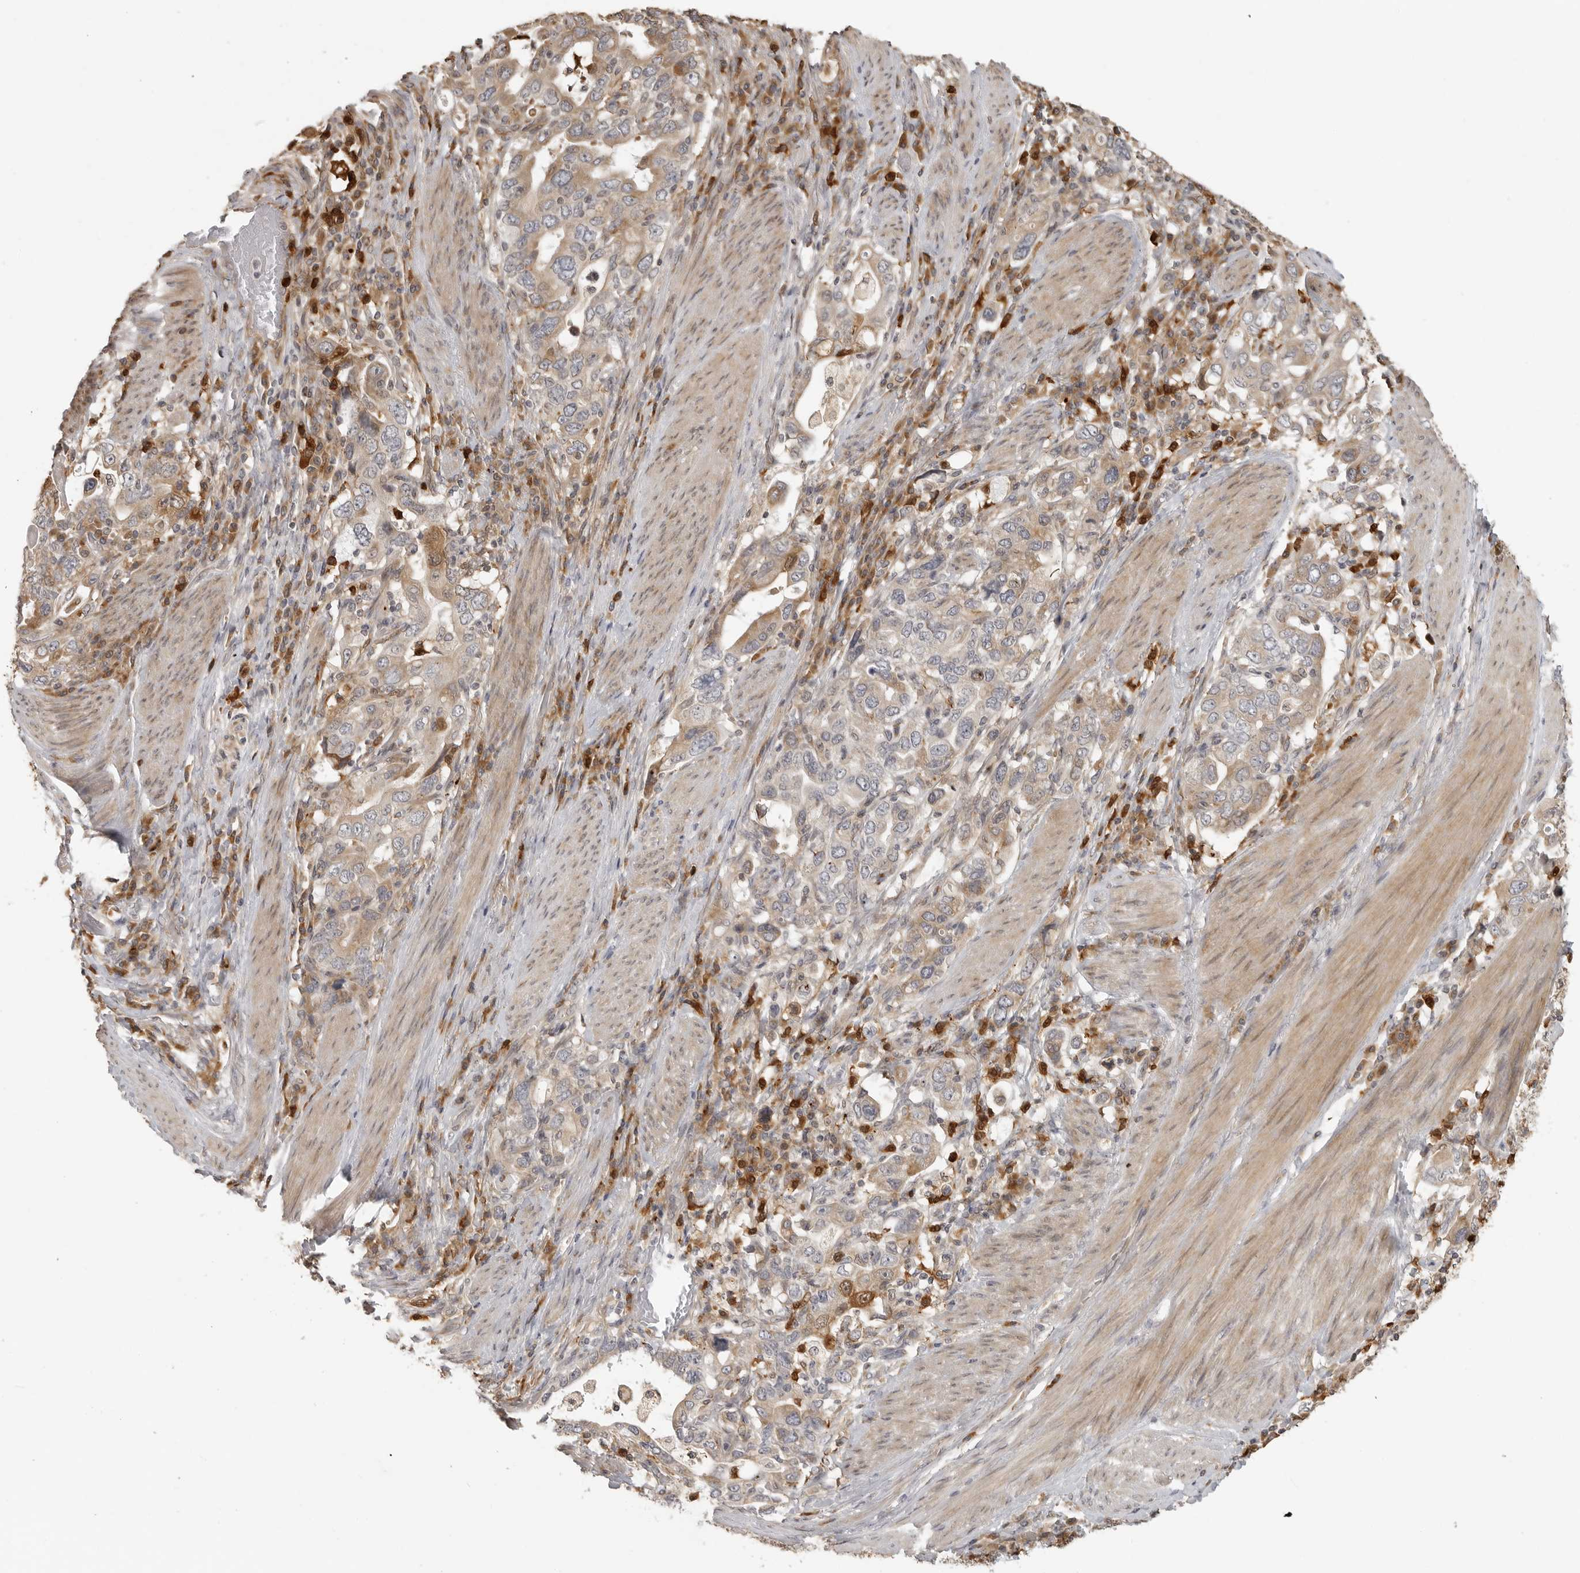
{"staining": {"intensity": "weak", "quantity": "25%-75%", "location": "cytoplasmic/membranous"}, "tissue": "stomach cancer", "cell_type": "Tumor cells", "image_type": "cancer", "snomed": [{"axis": "morphology", "description": "Adenocarcinoma, NOS"}, {"axis": "topography", "description": "Stomach, upper"}], "caption": "Brown immunohistochemical staining in adenocarcinoma (stomach) displays weak cytoplasmic/membranous expression in about 25%-75% of tumor cells.", "gene": "IDO1", "patient": {"sex": "male", "age": 62}}